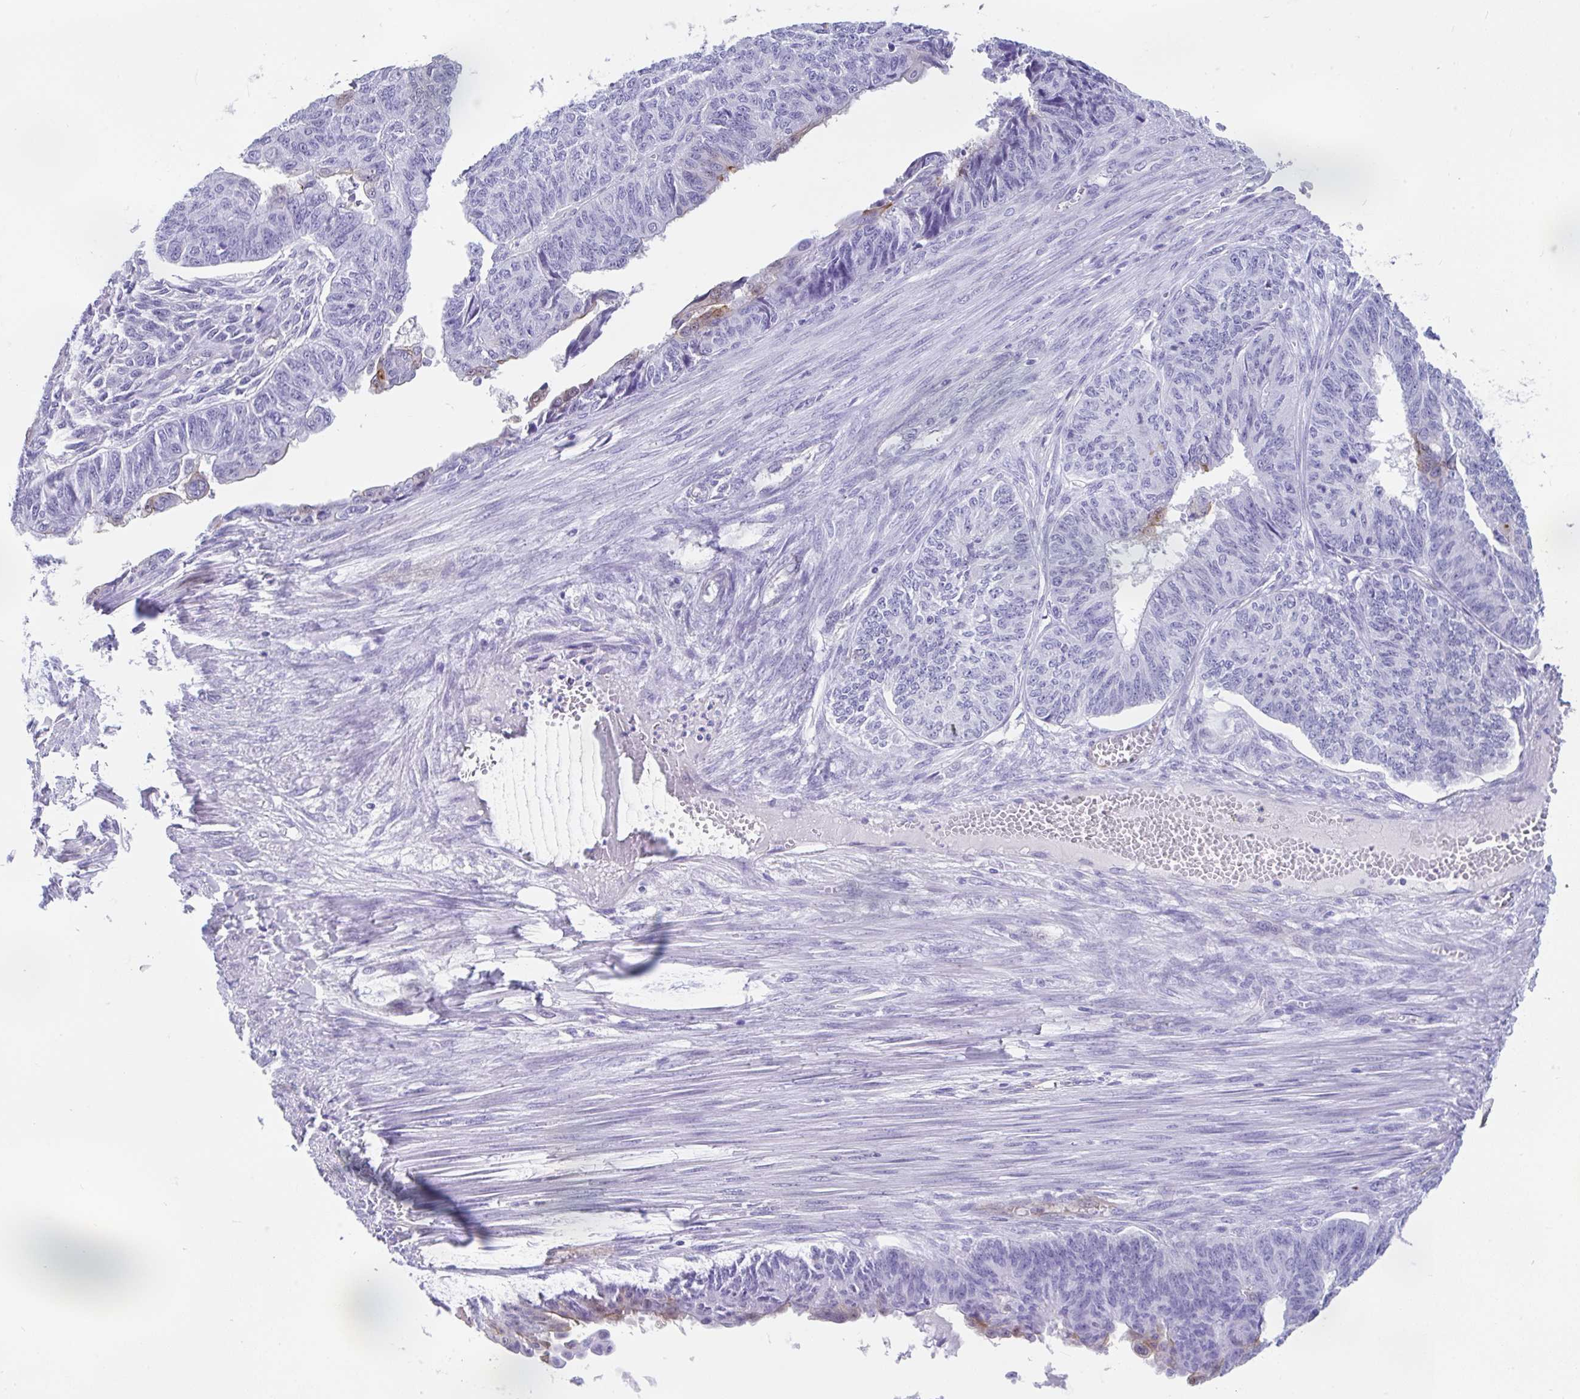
{"staining": {"intensity": "negative", "quantity": "none", "location": "none"}, "tissue": "endometrial cancer", "cell_type": "Tumor cells", "image_type": "cancer", "snomed": [{"axis": "morphology", "description": "Adenocarcinoma, NOS"}, {"axis": "topography", "description": "Endometrium"}], "caption": "Protein analysis of endometrial cancer exhibits no significant positivity in tumor cells.", "gene": "FAM107A", "patient": {"sex": "female", "age": 32}}